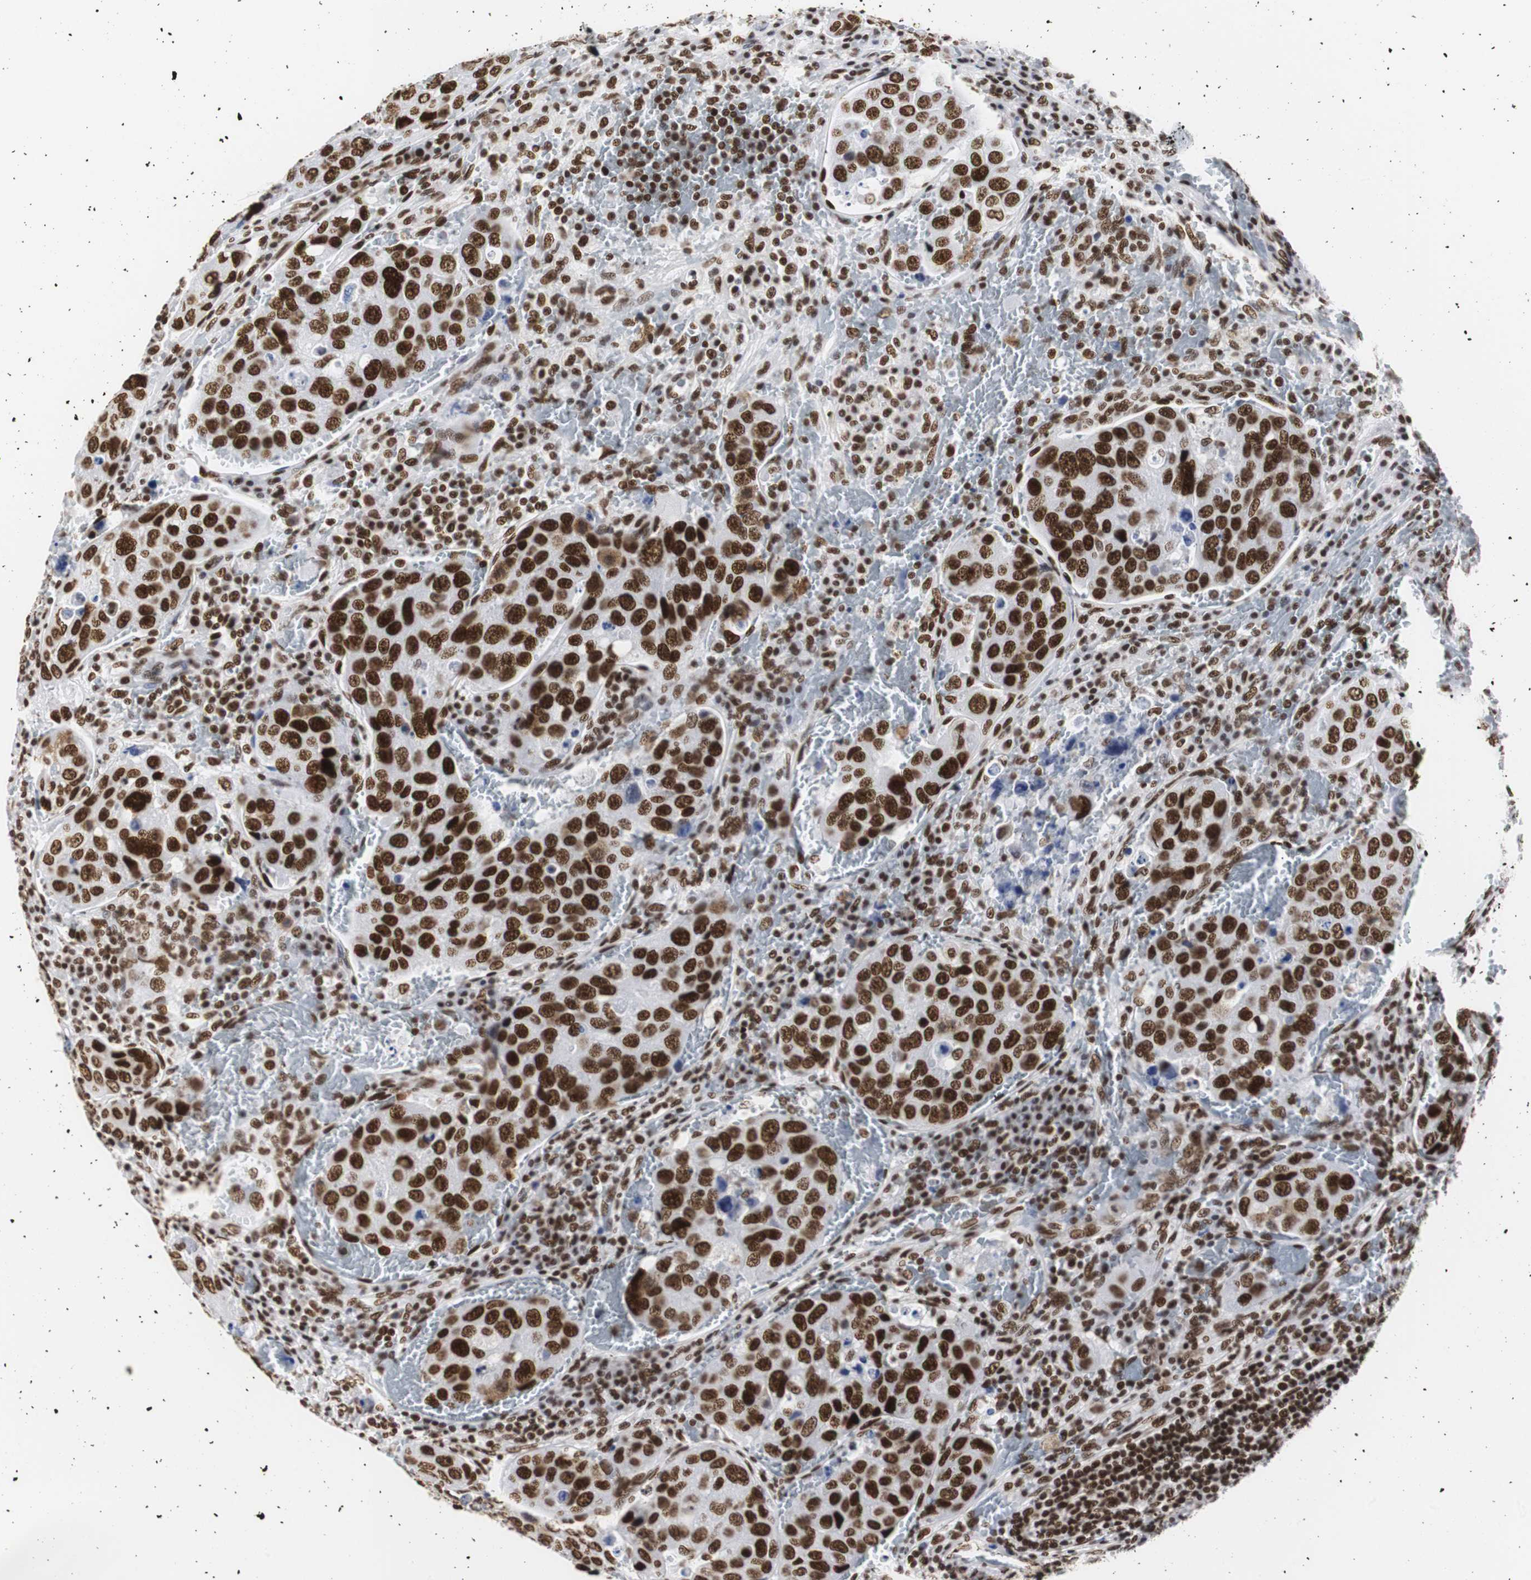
{"staining": {"intensity": "strong", "quantity": "25%-75%", "location": "nuclear"}, "tissue": "urothelial cancer", "cell_type": "Tumor cells", "image_type": "cancer", "snomed": [{"axis": "morphology", "description": "Urothelial carcinoma, High grade"}, {"axis": "topography", "description": "Lymph node"}, {"axis": "topography", "description": "Urinary bladder"}], "caption": "High-grade urothelial carcinoma tissue displays strong nuclear staining in about 25%-75% of tumor cells", "gene": "HNRNPH2", "patient": {"sex": "male", "age": 51}}